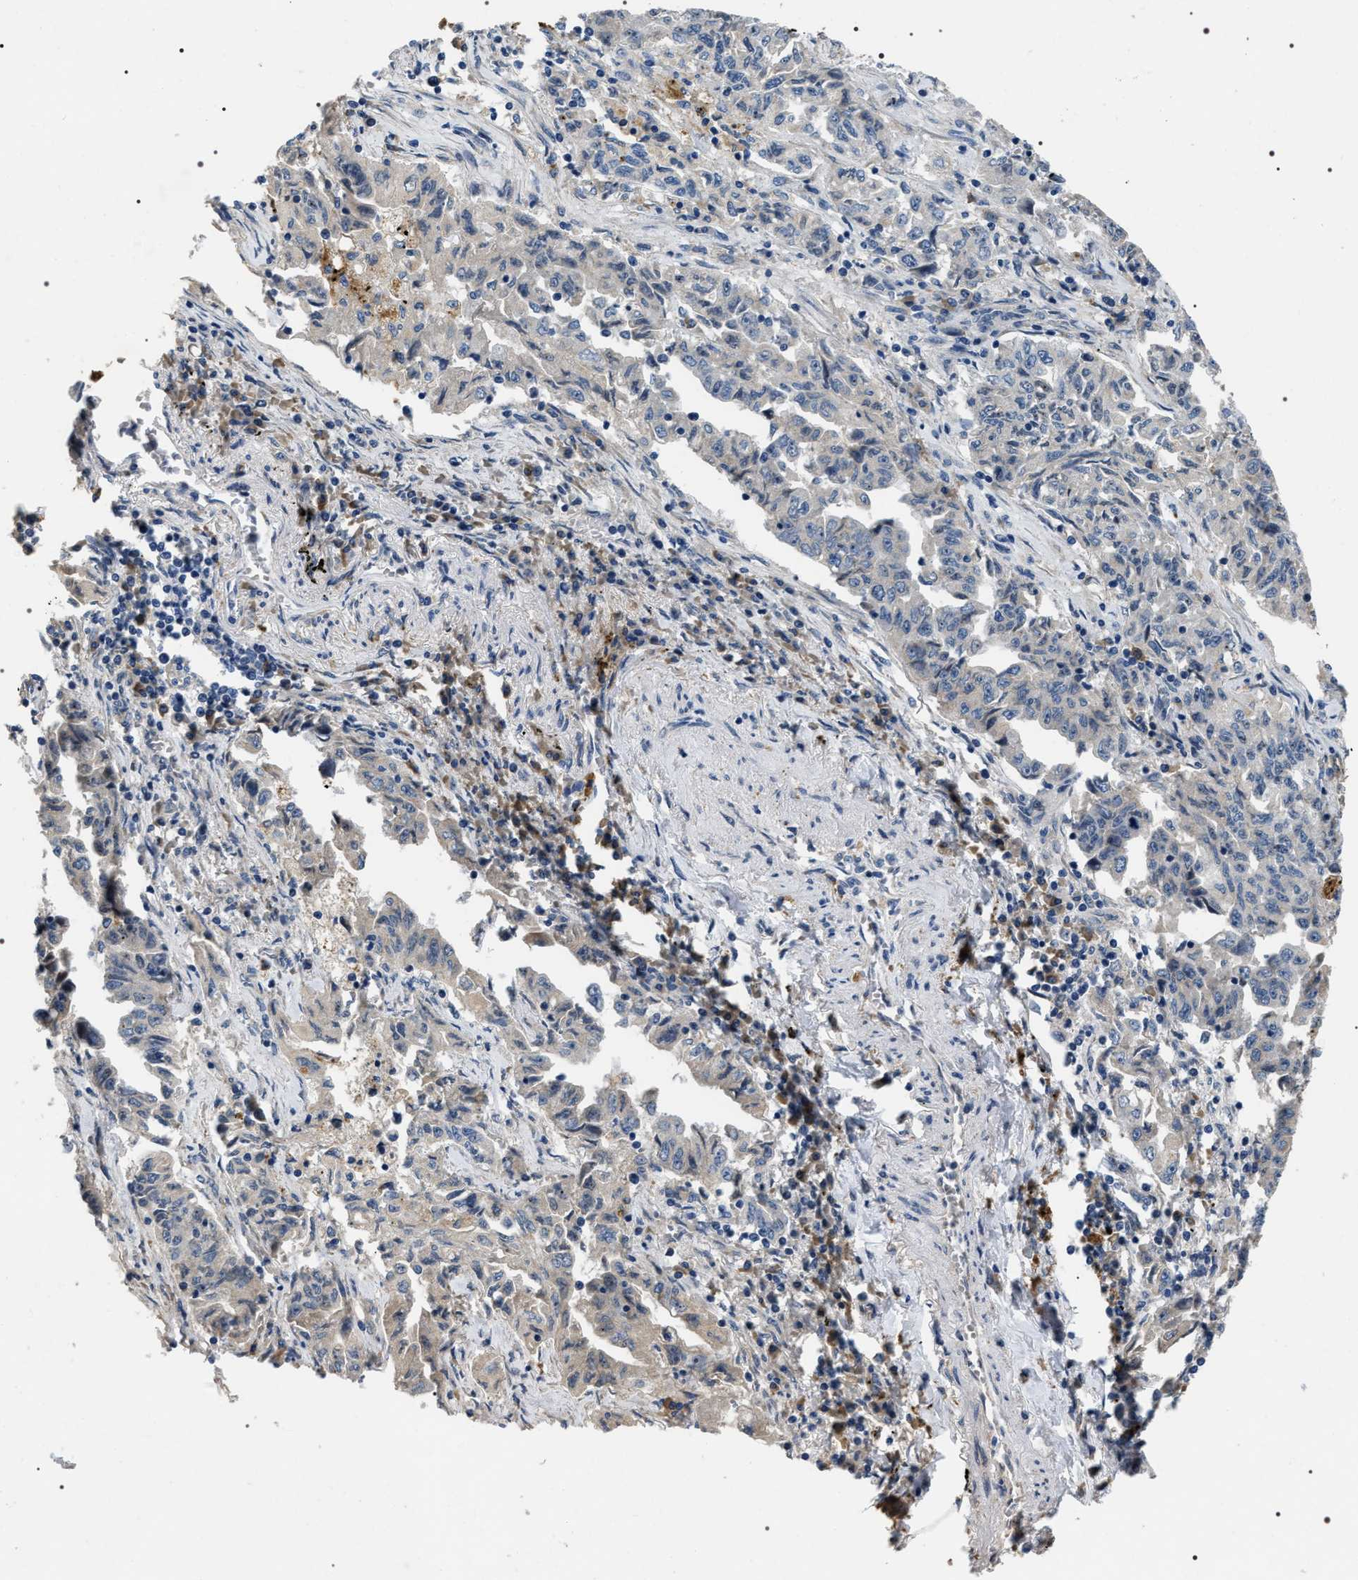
{"staining": {"intensity": "negative", "quantity": "none", "location": "none"}, "tissue": "lung cancer", "cell_type": "Tumor cells", "image_type": "cancer", "snomed": [{"axis": "morphology", "description": "Adenocarcinoma, NOS"}, {"axis": "topography", "description": "Lung"}], "caption": "IHC photomicrograph of neoplastic tissue: lung cancer (adenocarcinoma) stained with DAB (3,3'-diaminobenzidine) shows no significant protein positivity in tumor cells.", "gene": "IFT81", "patient": {"sex": "female", "age": 51}}